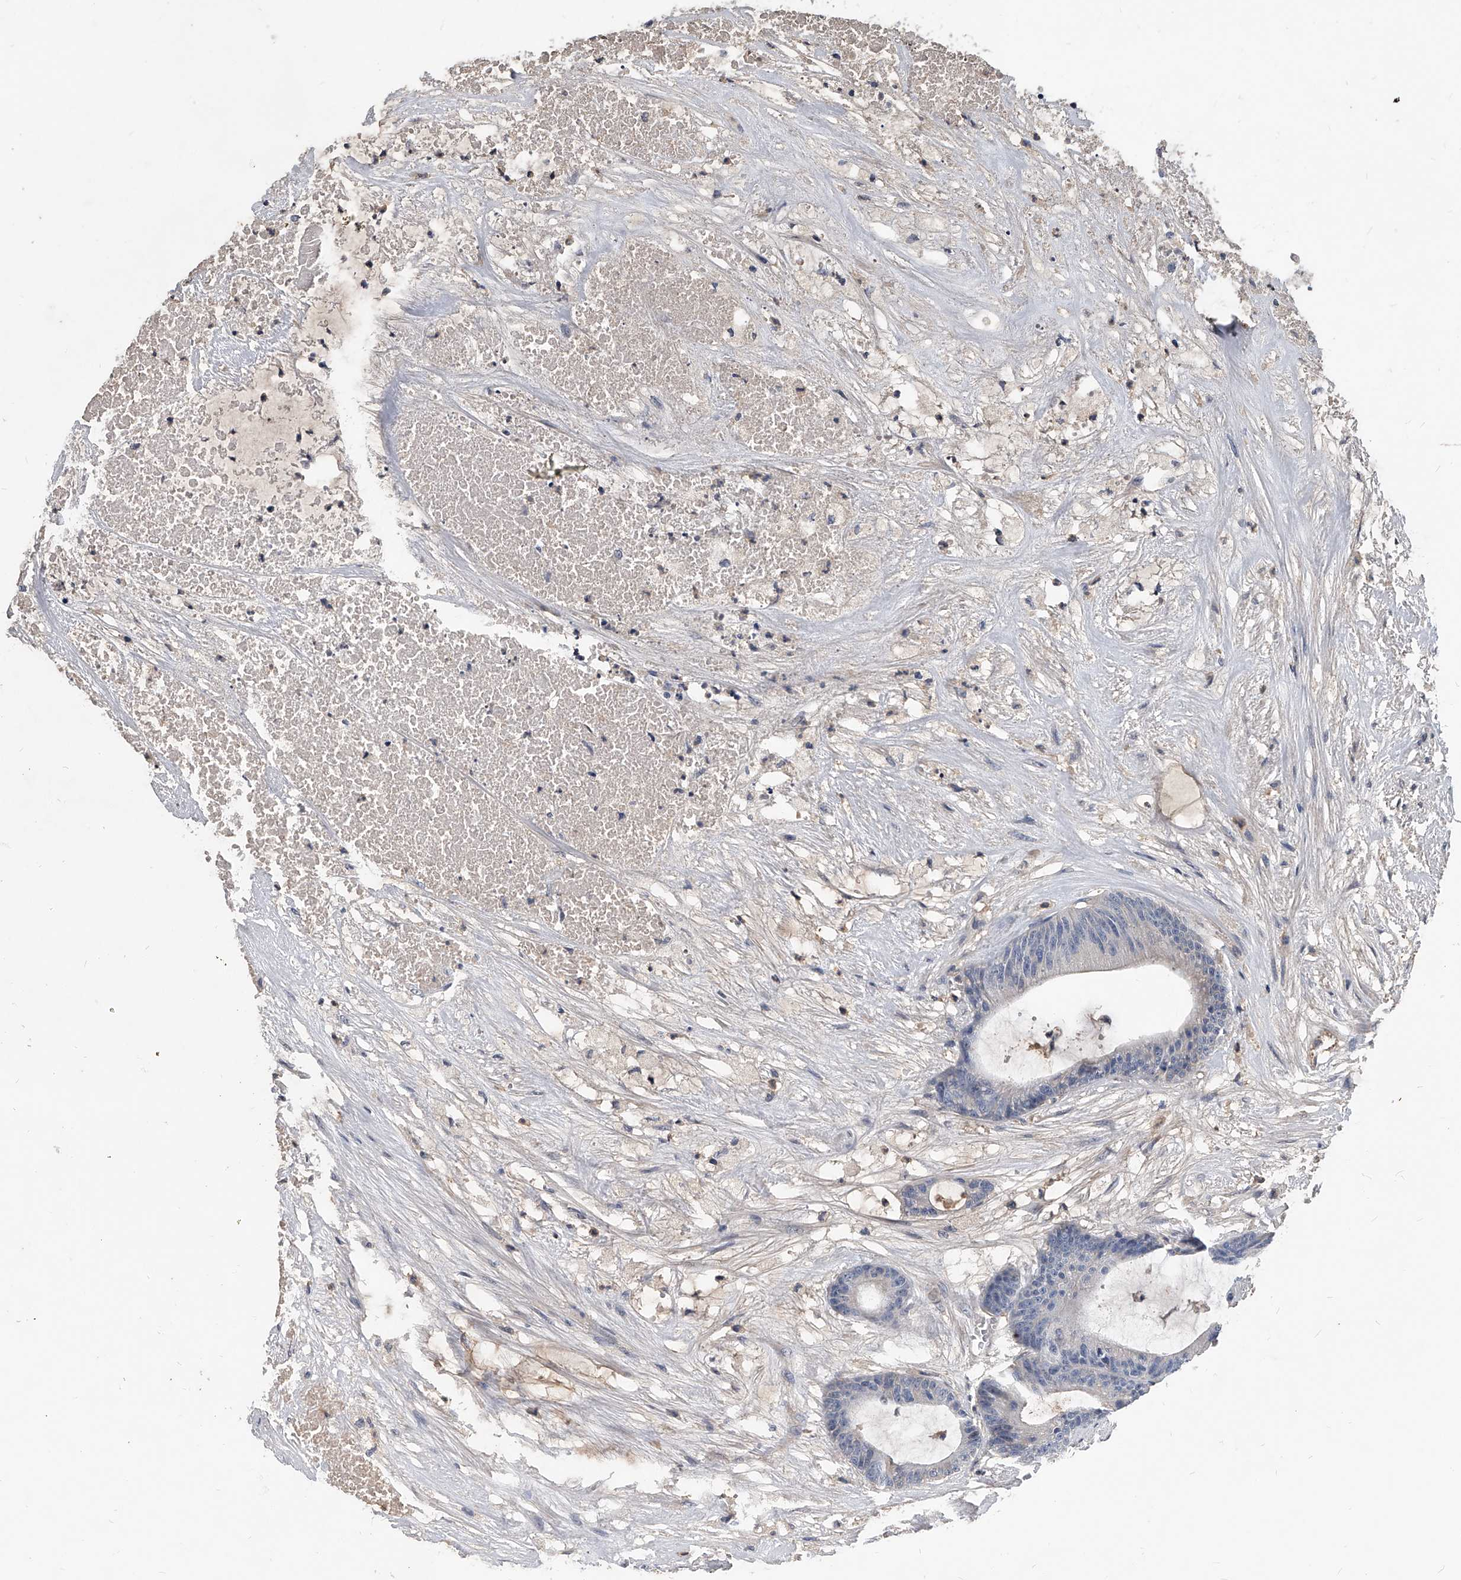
{"staining": {"intensity": "negative", "quantity": "none", "location": "none"}, "tissue": "colorectal cancer", "cell_type": "Tumor cells", "image_type": "cancer", "snomed": [{"axis": "morphology", "description": "Adenocarcinoma, NOS"}, {"axis": "topography", "description": "Colon"}], "caption": "This is a micrograph of immunohistochemistry staining of colorectal cancer, which shows no positivity in tumor cells. (IHC, brightfield microscopy, high magnification).", "gene": "HOMER3", "patient": {"sex": "female", "age": 84}}